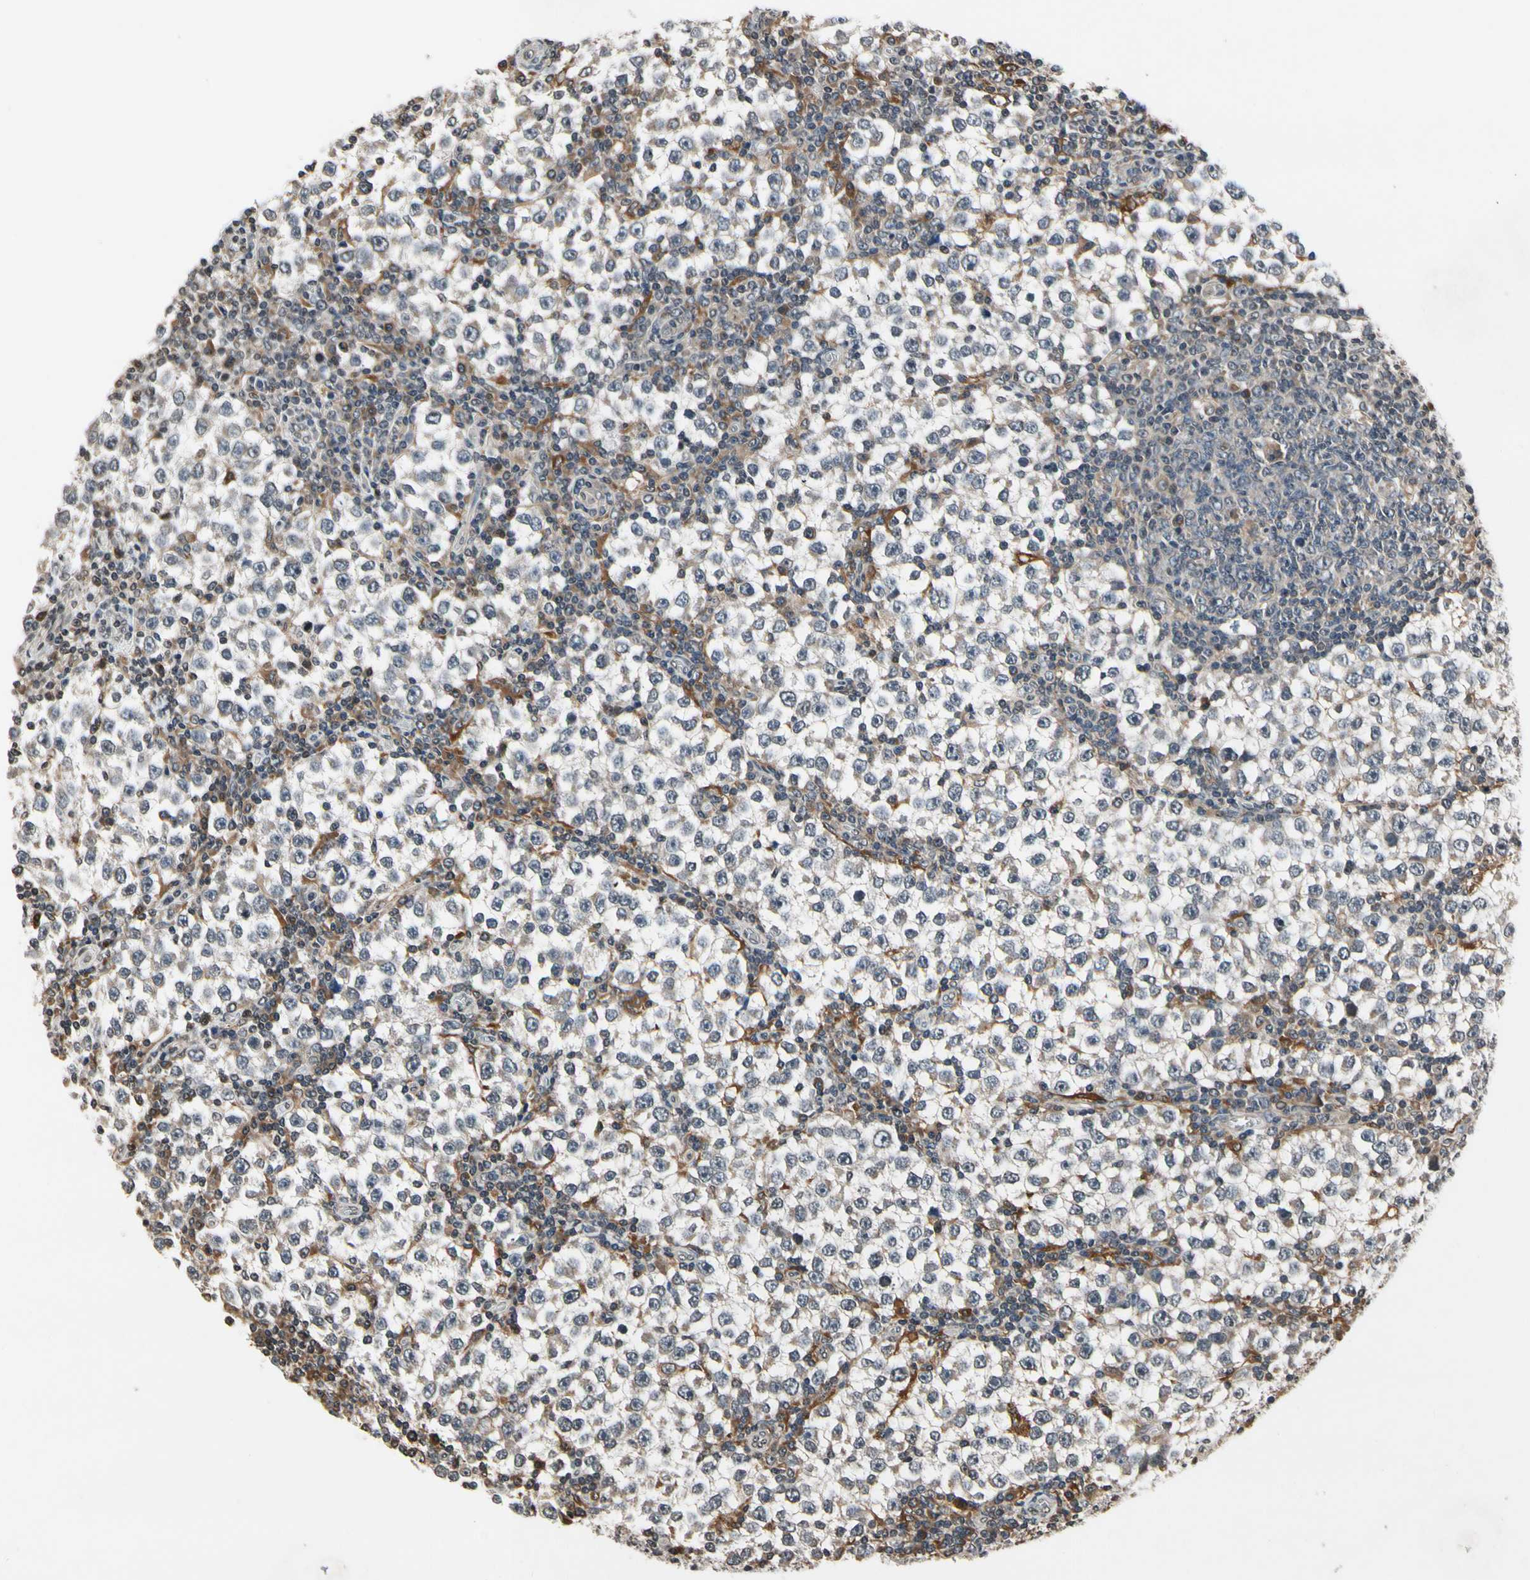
{"staining": {"intensity": "weak", "quantity": ">75%", "location": "cytoplasmic/membranous"}, "tissue": "testis cancer", "cell_type": "Tumor cells", "image_type": "cancer", "snomed": [{"axis": "morphology", "description": "Seminoma, NOS"}, {"axis": "topography", "description": "Testis"}], "caption": "Seminoma (testis) stained for a protein (brown) displays weak cytoplasmic/membranous positive positivity in approximately >75% of tumor cells.", "gene": "GCLC", "patient": {"sex": "male", "age": 65}}